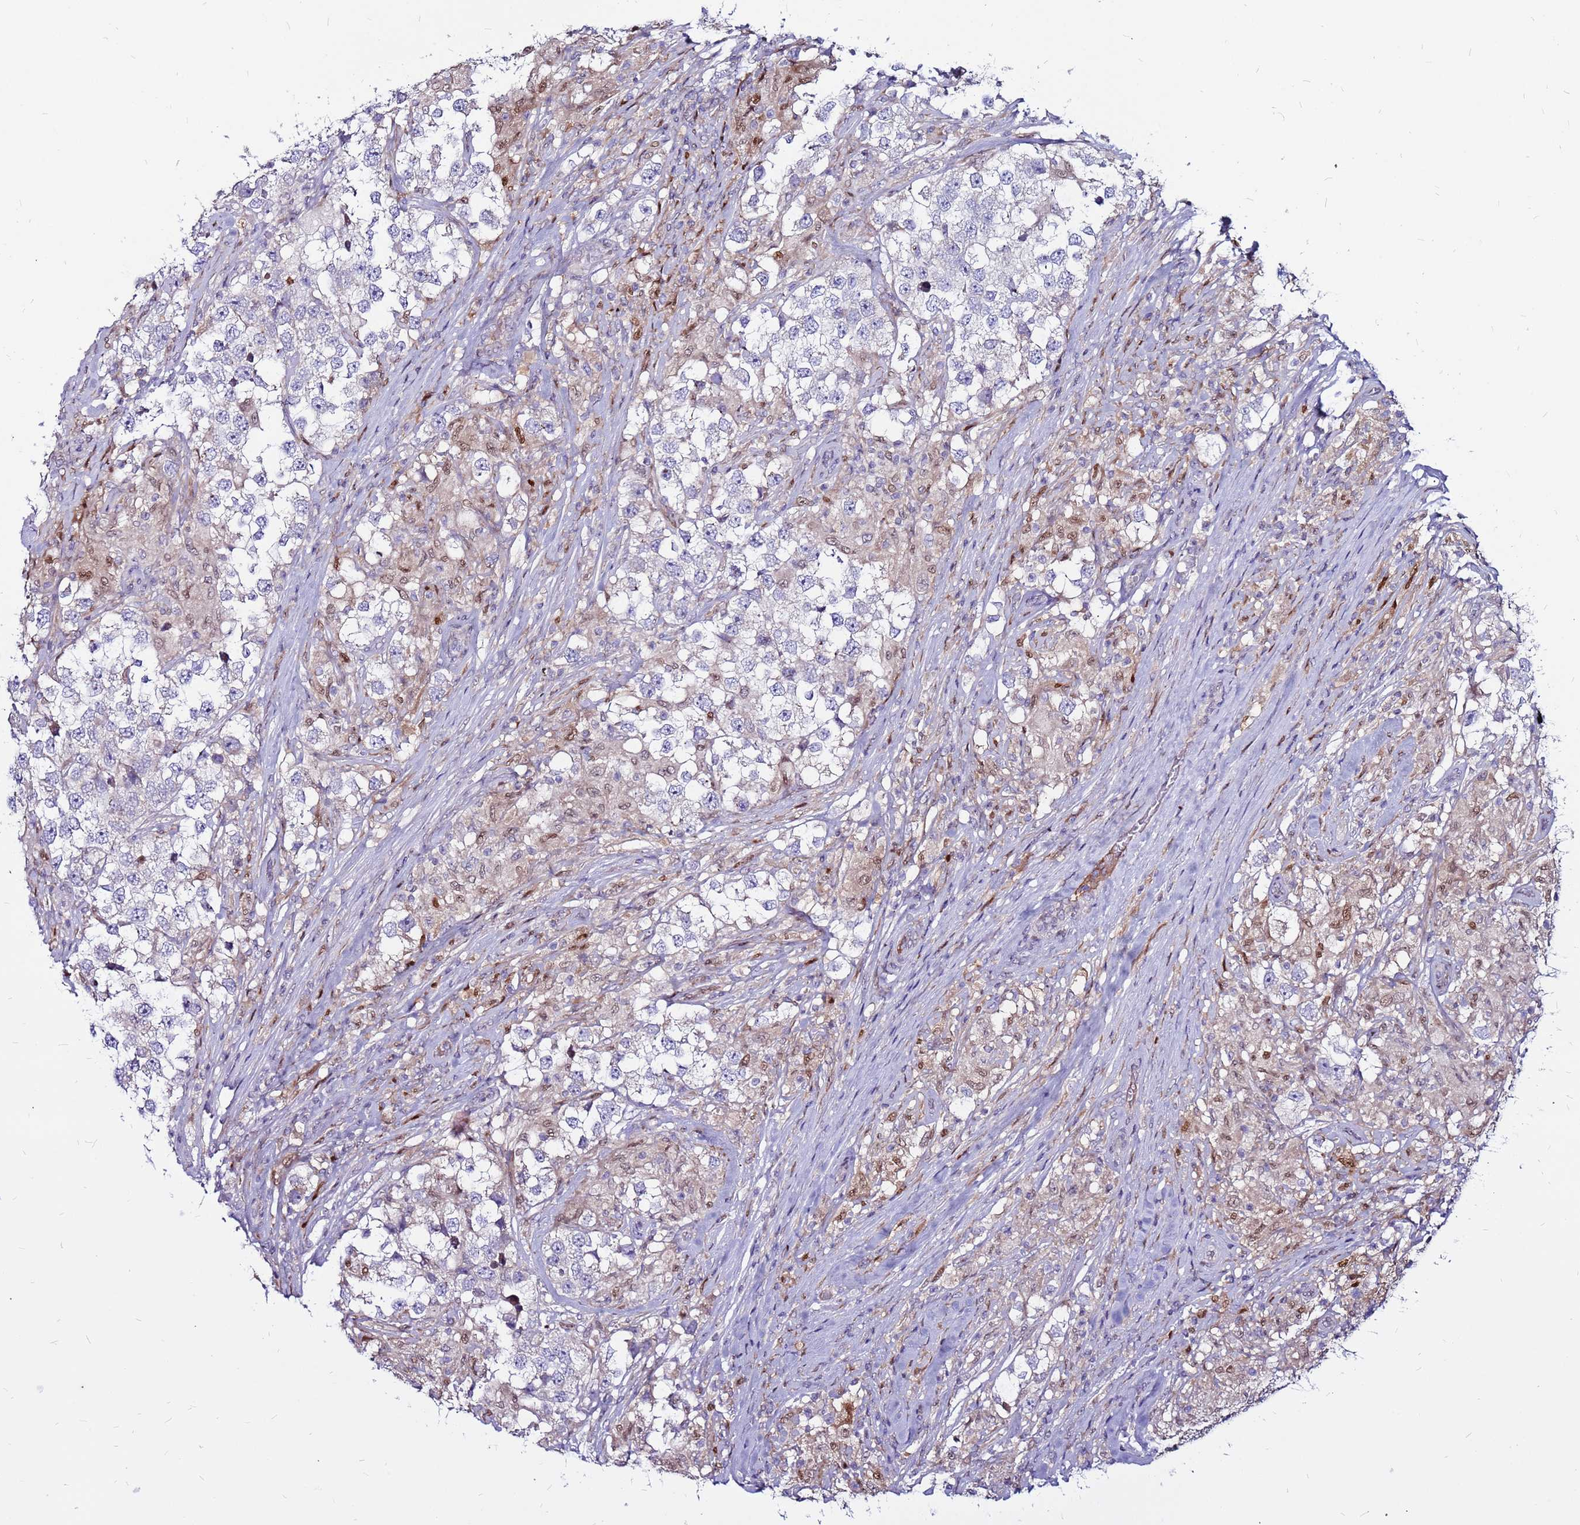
{"staining": {"intensity": "negative", "quantity": "none", "location": "none"}, "tissue": "testis cancer", "cell_type": "Tumor cells", "image_type": "cancer", "snomed": [{"axis": "morphology", "description": "Seminoma, NOS"}, {"axis": "topography", "description": "Testis"}], "caption": "High magnification brightfield microscopy of testis cancer (seminoma) stained with DAB (brown) and counterstained with hematoxylin (blue): tumor cells show no significant staining. Nuclei are stained in blue.", "gene": "CCDC71", "patient": {"sex": "male", "age": 46}}